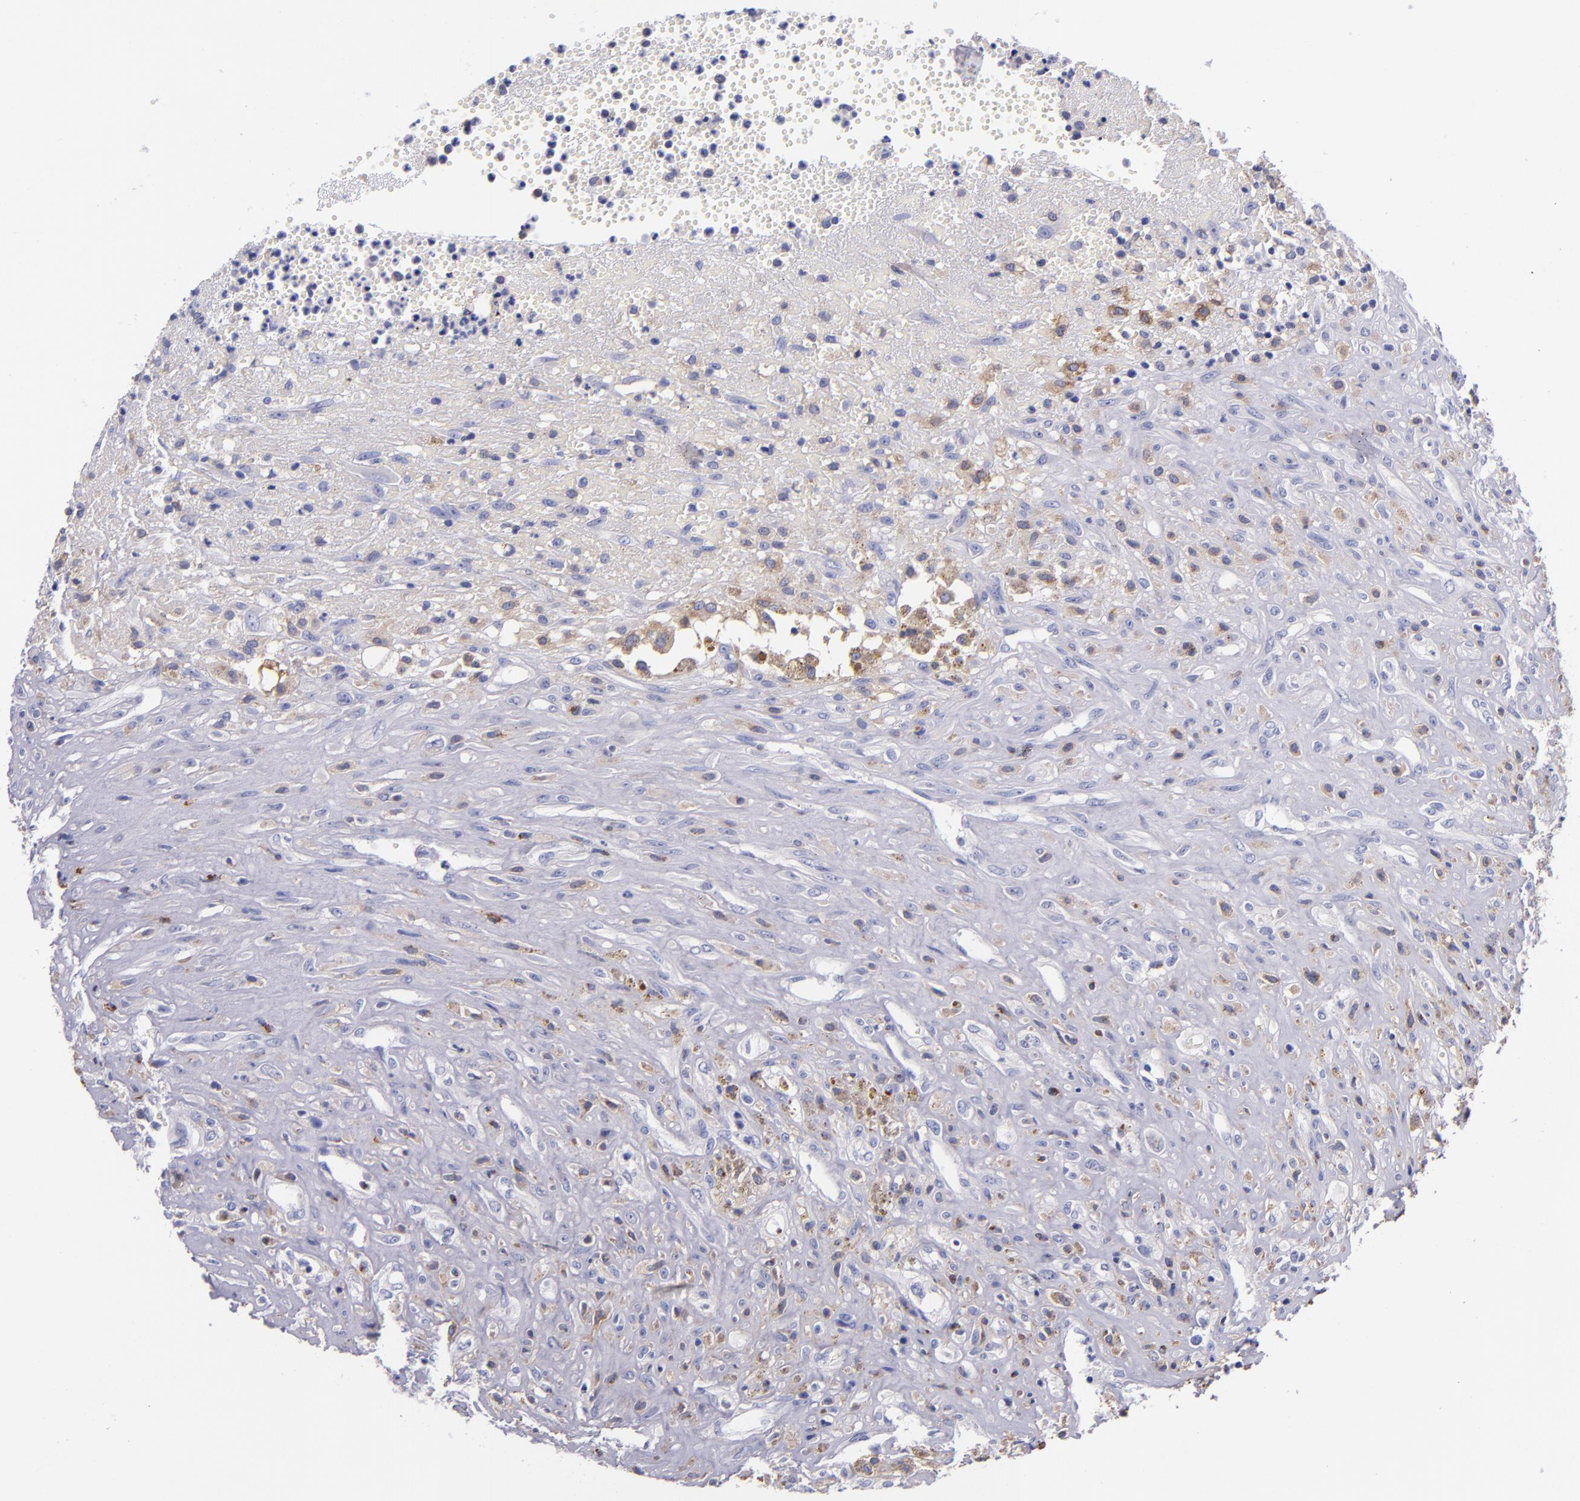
{"staining": {"intensity": "negative", "quantity": "none", "location": "none"}, "tissue": "glioma", "cell_type": "Tumor cells", "image_type": "cancer", "snomed": [{"axis": "morphology", "description": "Glioma, malignant, High grade"}, {"axis": "topography", "description": "Brain"}], "caption": "IHC image of neoplastic tissue: human glioma stained with DAB (3,3'-diaminobenzidine) shows no significant protein positivity in tumor cells. The staining is performed using DAB brown chromogen with nuclei counter-stained in using hematoxylin.", "gene": "IVL", "patient": {"sex": "male", "age": 66}}